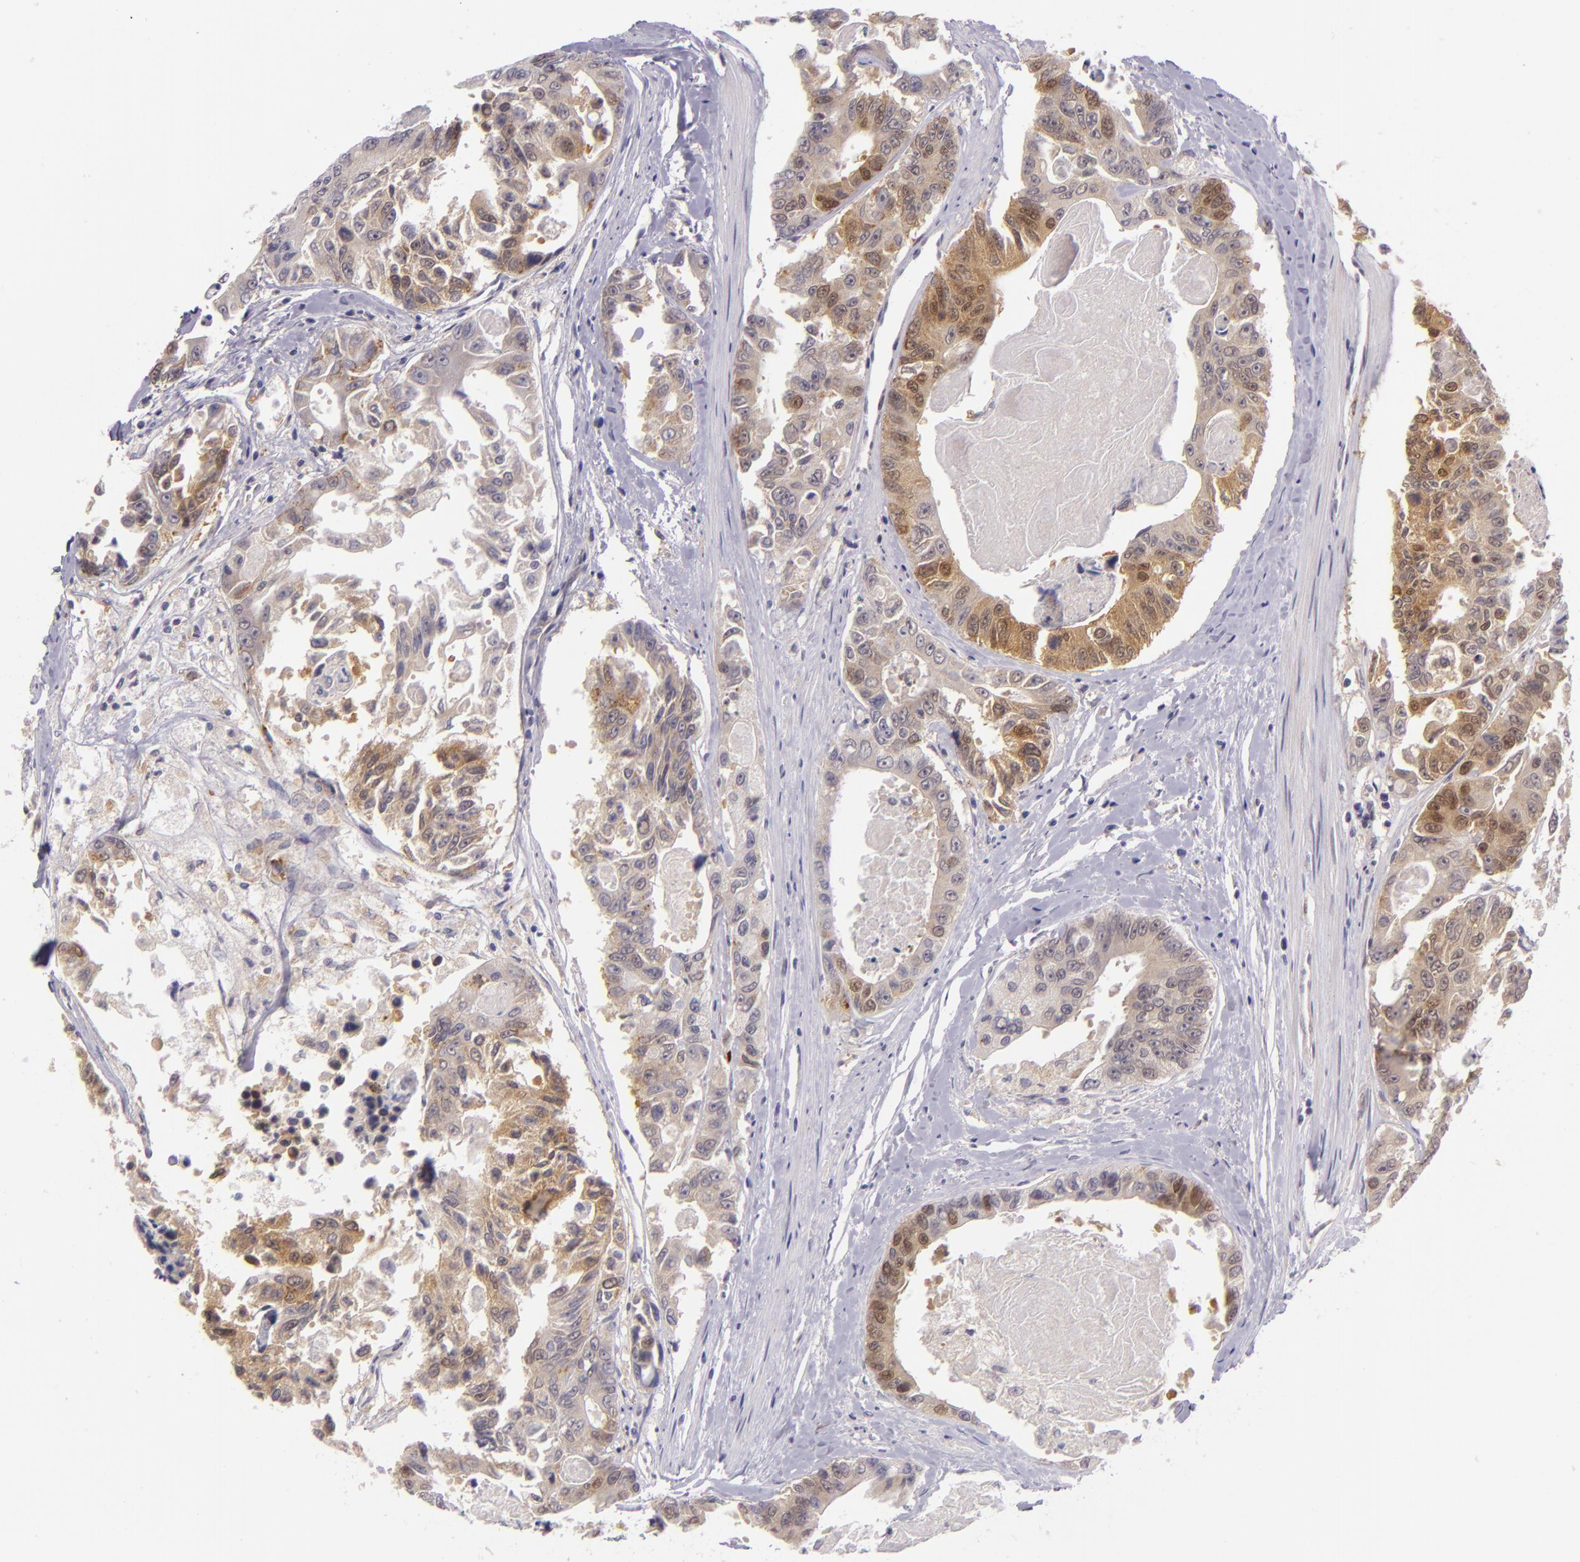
{"staining": {"intensity": "moderate", "quantity": "25%-75%", "location": "cytoplasmic/membranous,nuclear"}, "tissue": "colorectal cancer", "cell_type": "Tumor cells", "image_type": "cancer", "snomed": [{"axis": "morphology", "description": "Adenocarcinoma, NOS"}, {"axis": "topography", "description": "Colon"}], "caption": "This is an image of immunohistochemistry (IHC) staining of colorectal adenocarcinoma, which shows moderate staining in the cytoplasmic/membranous and nuclear of tumor cells.", "gene": "CSE1L", "patient": {"sex": "female", "age": 86}}